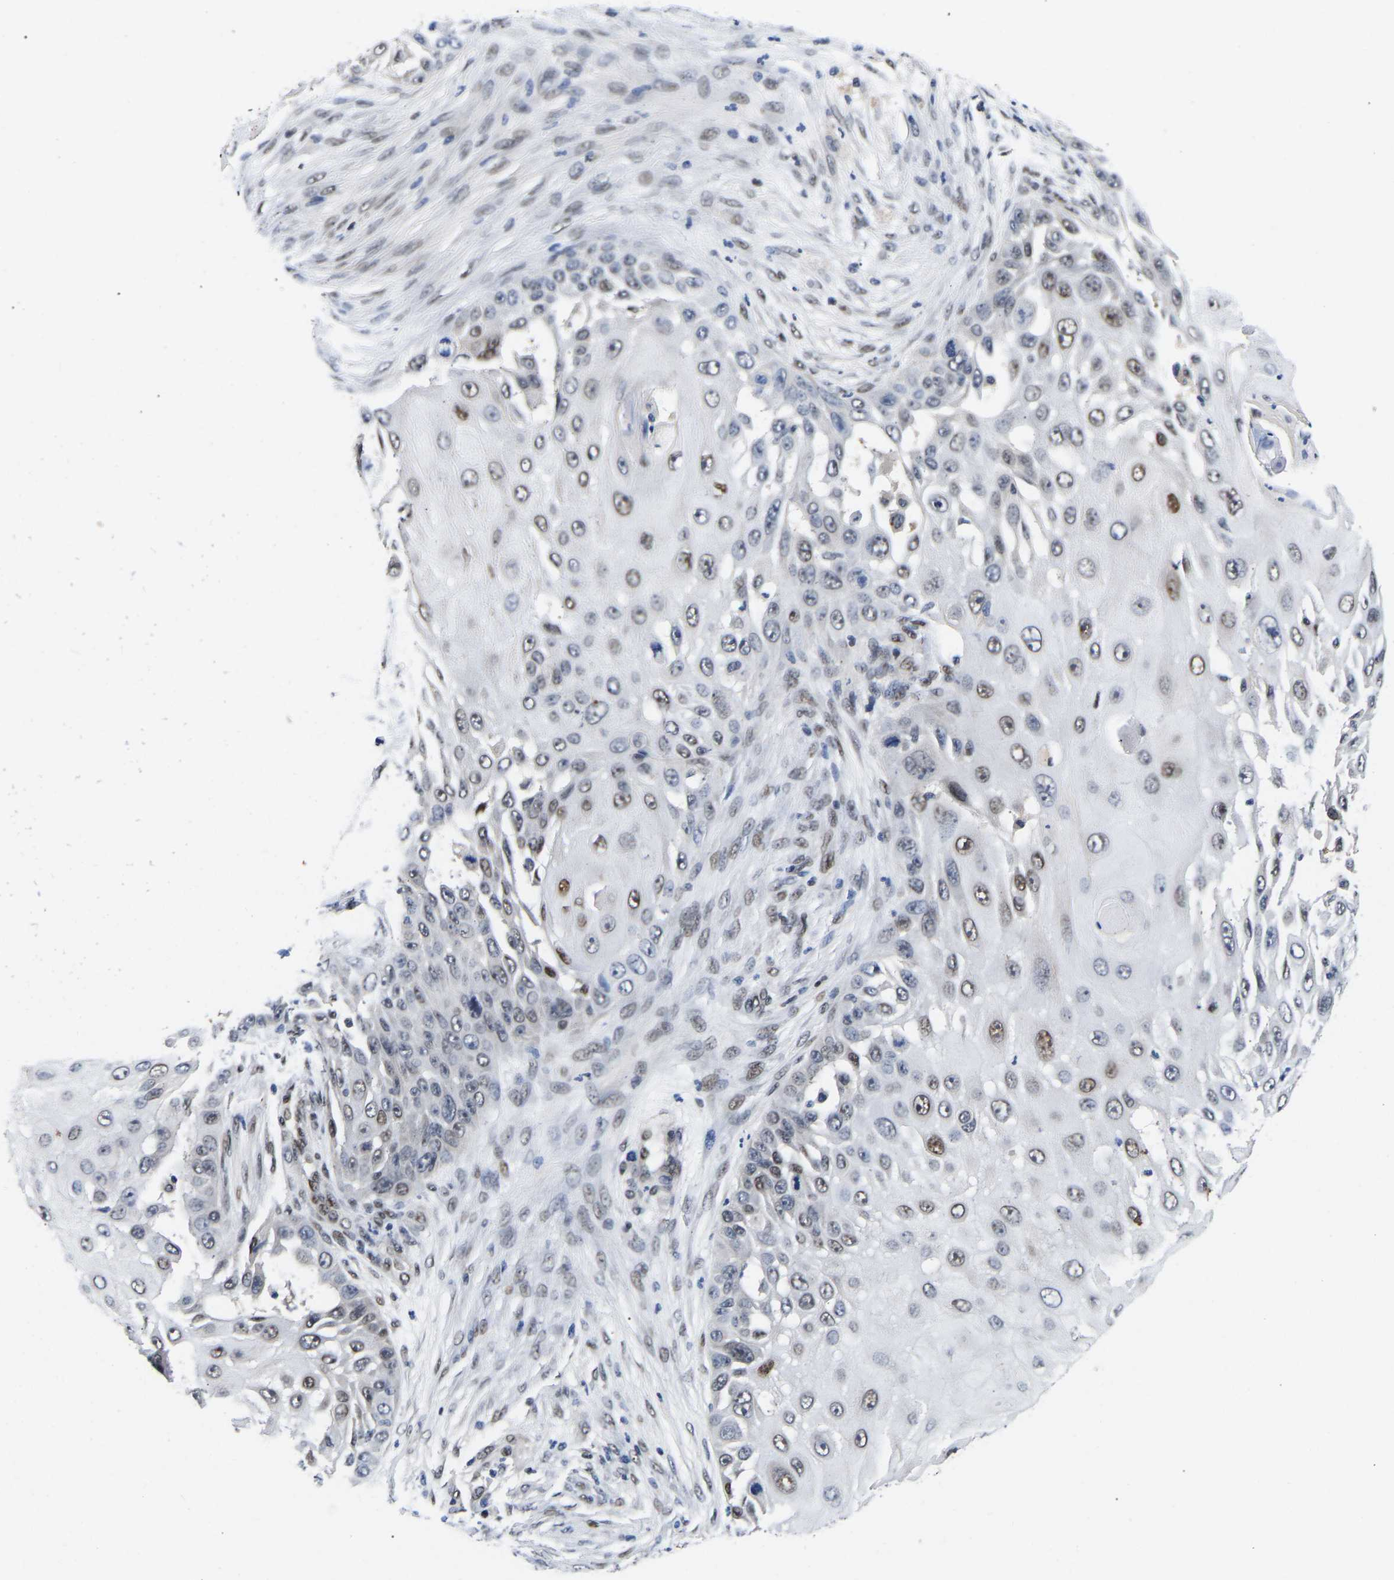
{"staining": {"intensity": "weak", "quantity": "<25%", "location": "nuclear"}, "tissue": "skin cancer", "cell_type": "Tumor cells", "image_type": "cancer", "snomed": [{"axis": "morphology", "description": "Squamous cell carcinoma, NOS"}, {"axis": "topography", "description": "Skin"}], "caption": "Tumor cells are negative for protein expression in human skin cancer (squamous cell carcinoma).", "gene": "PTRHD1", "patient": {"sex": "female", "age": 44}}